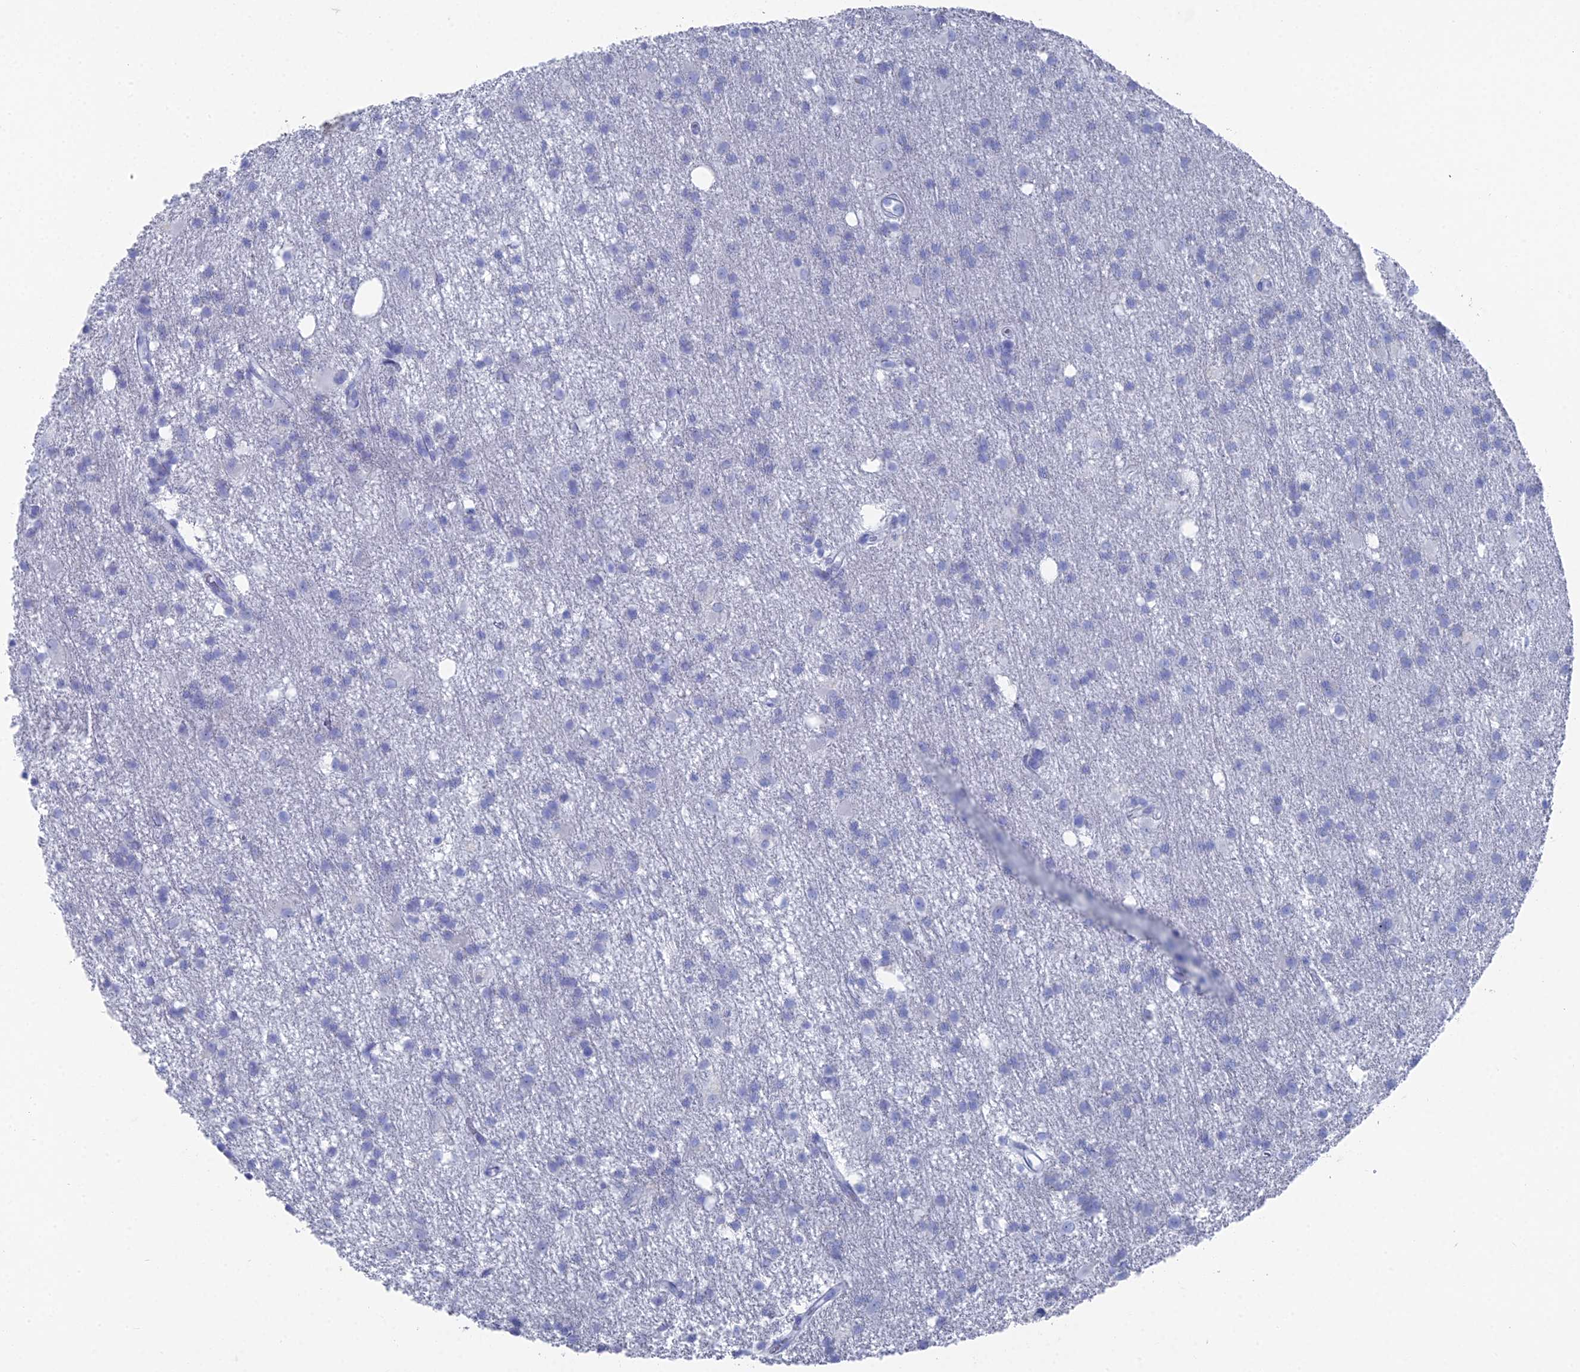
{"staining": {"intensity": "negative", "quantity": "none", "location": "none"}, "tissue": "glioma", "cell_type": "Tumor cells", "image_type": "cancer", "snomed": [{"axis": "morphology", "description": "Glioma, malignant, High grade"}, {"axis": "topography", "description": "Brain"}], "caption": "Malignant glioma (high-grade) was stained to show a protein in brown. There is no significant positivity in tumor cells.", "gene": "ENPP3", "patient": {"sex": "male", "age": 77}}